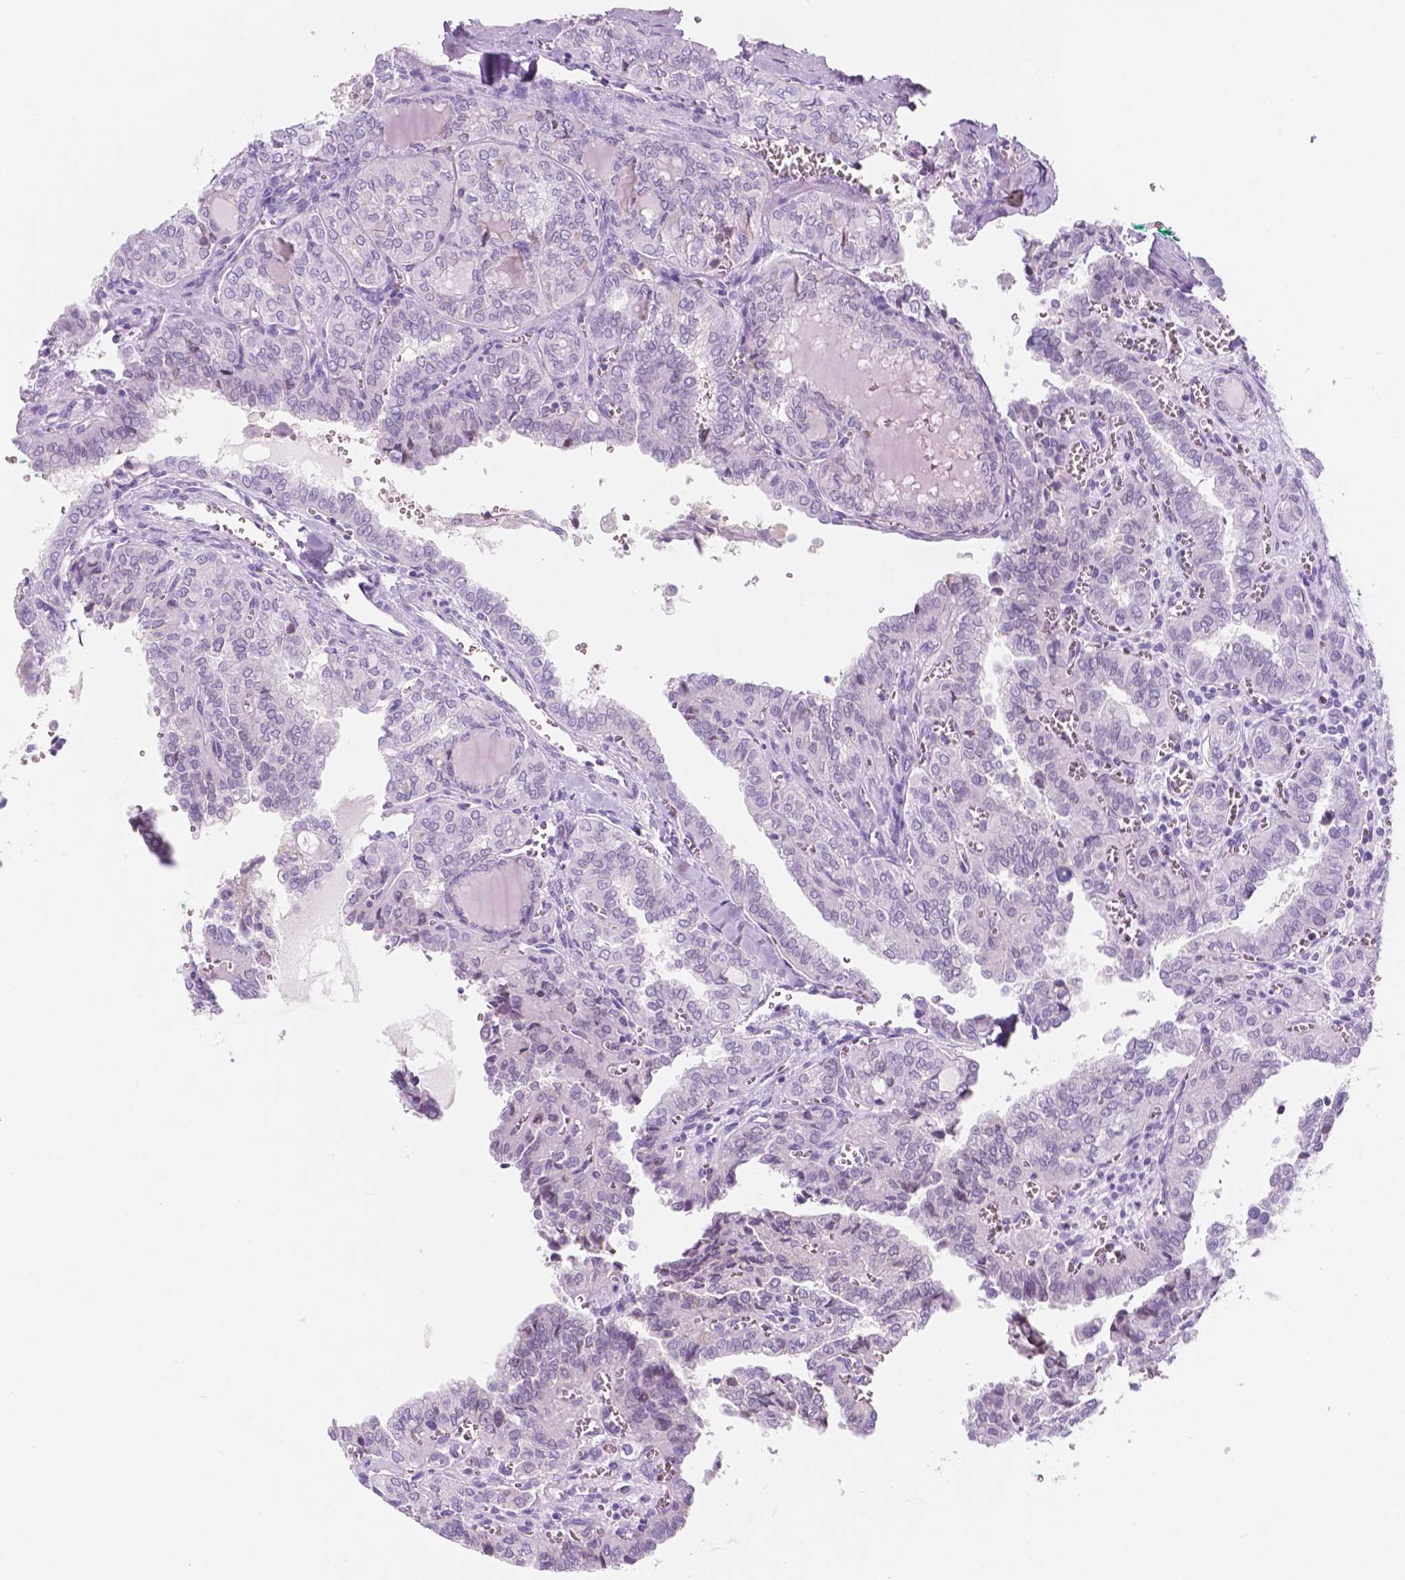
{"staining": {"intensity": "negative", "quantity": "none", "location": "none"}, "tissue": "thyroid cancer", "cell_type": "Tumor cells", "image_type": "cancer", "snomed": [{"axis": "morphology", "description": "Papillary adenocarcinoma, NOS"}, {"axis": "topography", "description": "Thyroid gland"}], "caption": "The photomicrograph reveals no significant expression in tumor cells of papillary adenocarcinoma (thyroid). Nuclei are stained in blue.", "gene": "CUZD1", "patient": {"sex": "female", "age": 41}}